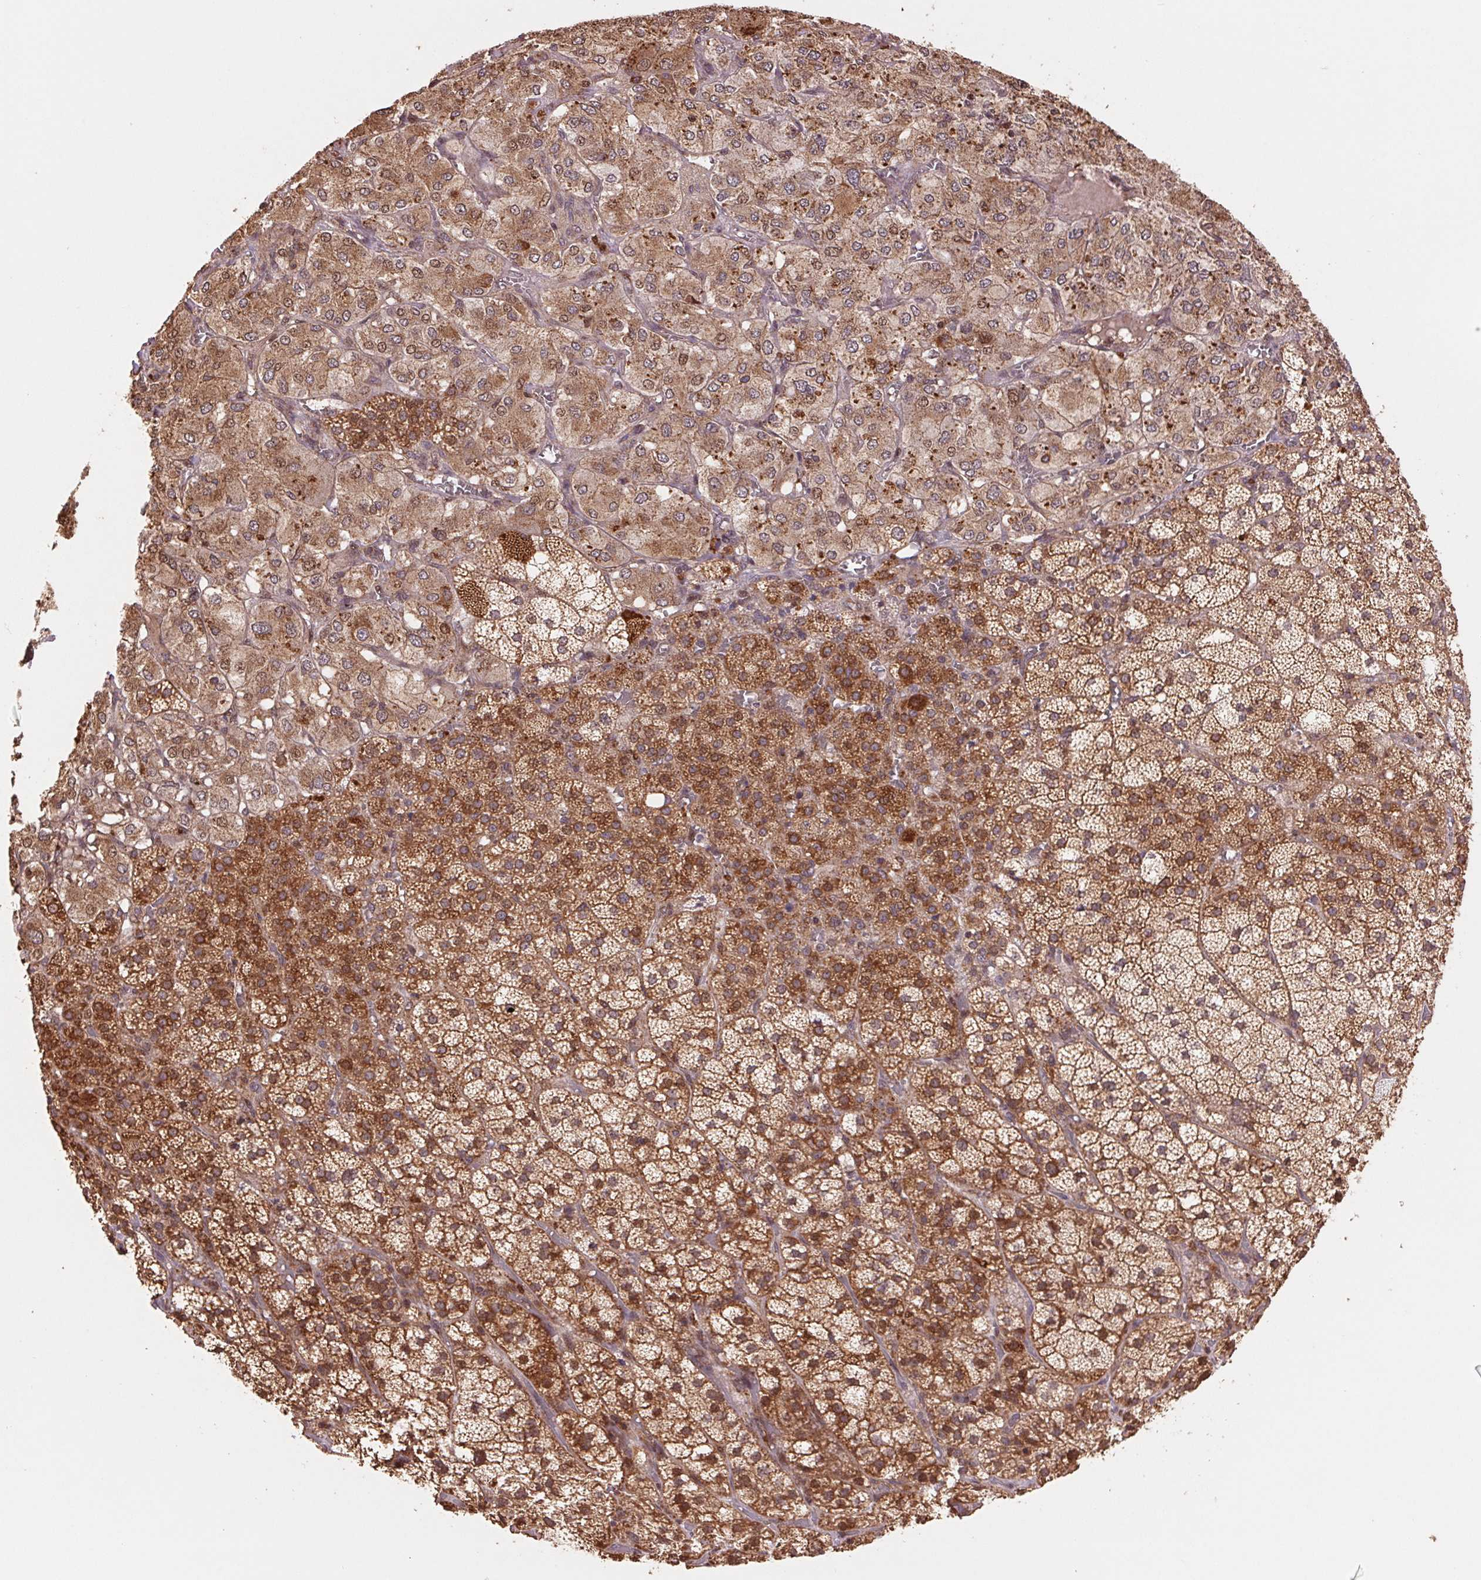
{"staining": {"intensity": "strong", "quantity": ">75%", "location": "cytoplasmic/membranous"}, "tissue": "adrenal gland", "cell_type": "Glandular cells", "image_type": "normal", "snomed": [{"axis": "morphology", "description": "Normal tissue, NOS"}, {"axis": "topography", "description": "Adrenal gland"}], "caption": "Immunohistochemical staining of benign human adrenal gland displays >75% levels of strong cytoplasmic/membranous protein staining in approximately >75% of glandular cells.", "gene": "PDHA1", "patient": {"sex": "female", "age": 60}}